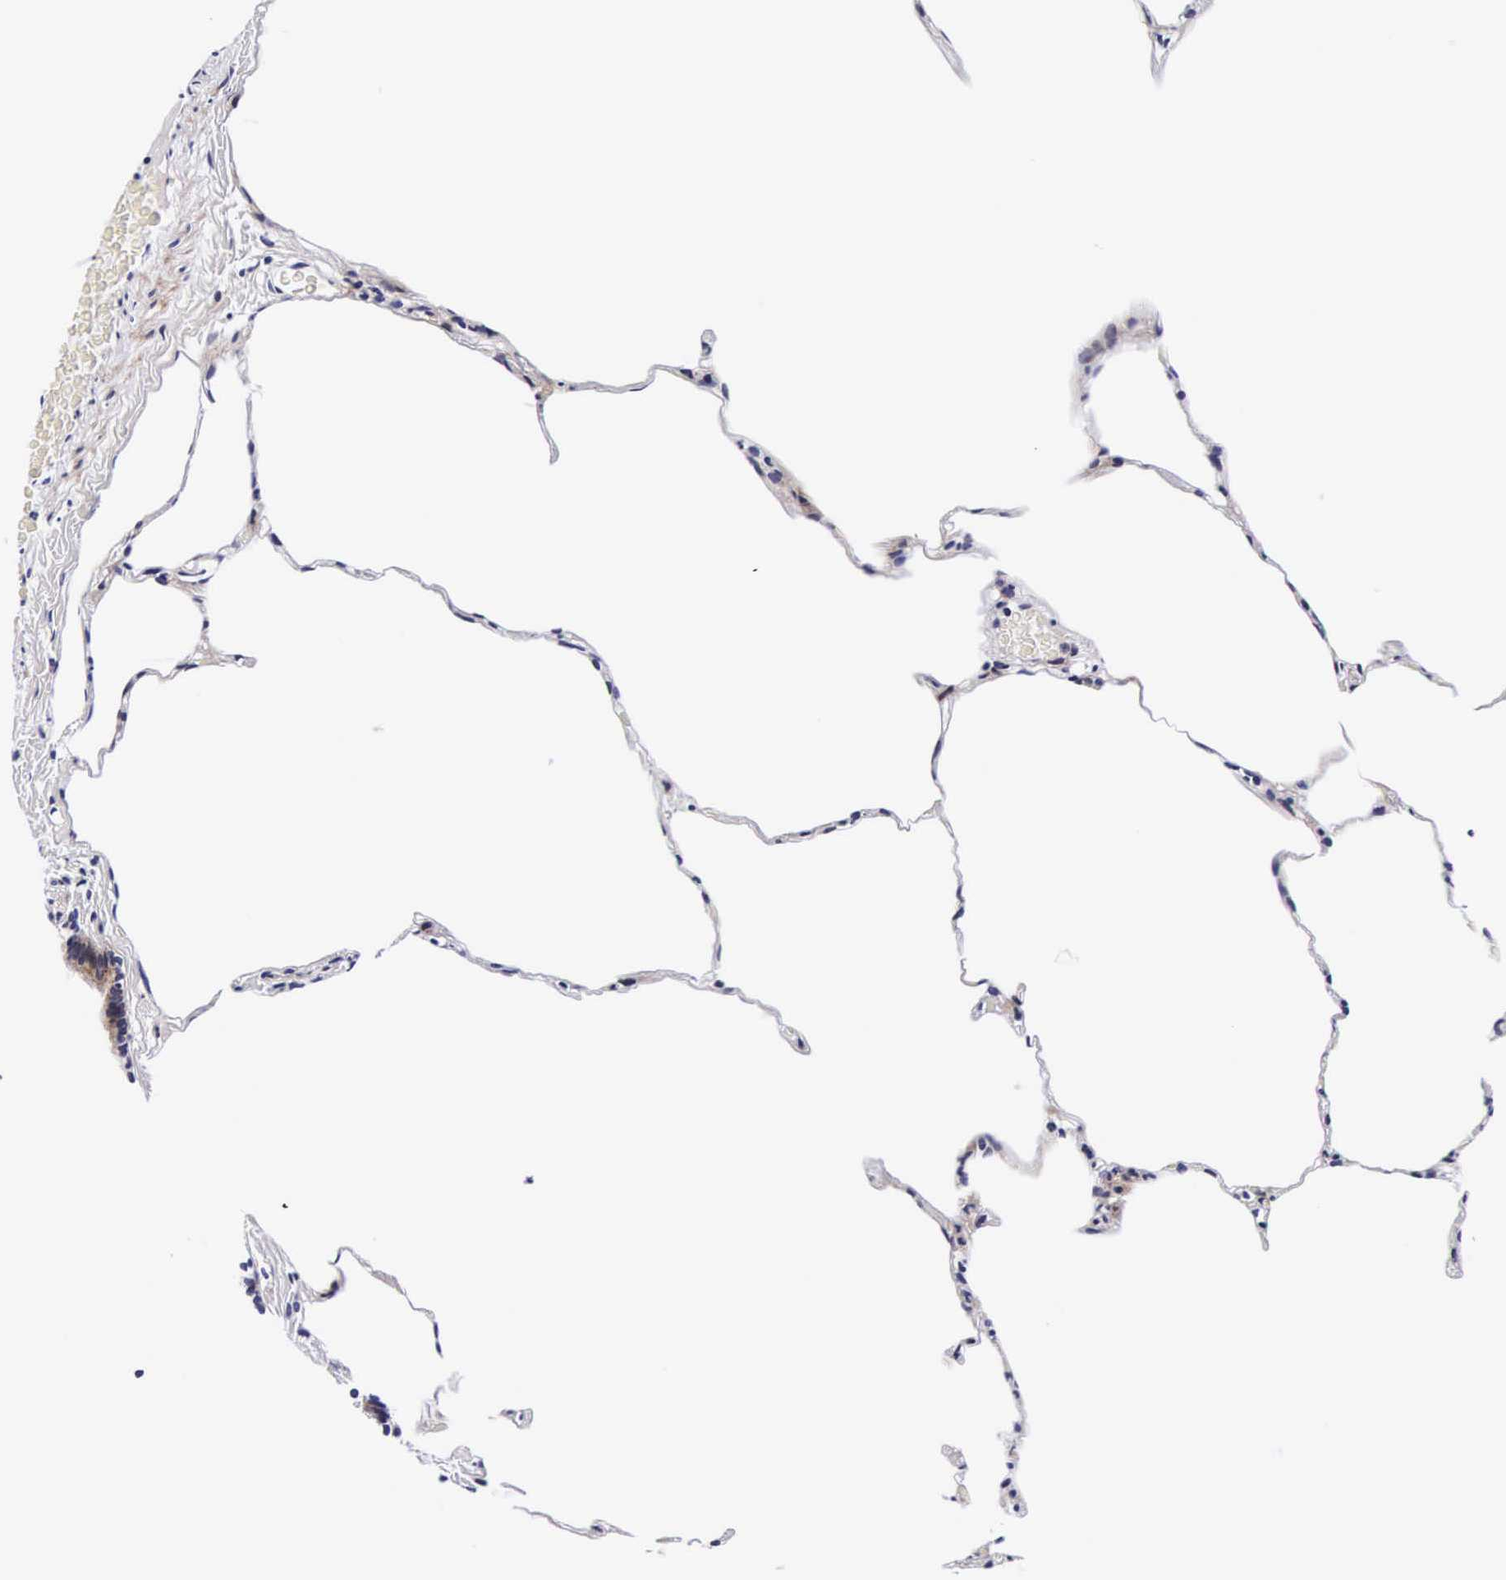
{"staining": {"intensity": "negative", "quantity": "none", "location": "none"}, "tissue": "lung", "cell_type": "Alveolar cells", "image_type": "normal", "snomed": [{"axis": "morphology", "description": "Normal tissue, NOS"}, {"axis": "topography", "description": "Lung"}], "caption": "A high-resolution image shows immunohistochemistry (IHC) staining of unremarkable lung, which demonstrates no significant positivity in alveolar cells.", "gene": "UPRT", "patient": {"sex": "female", "age": 75}}